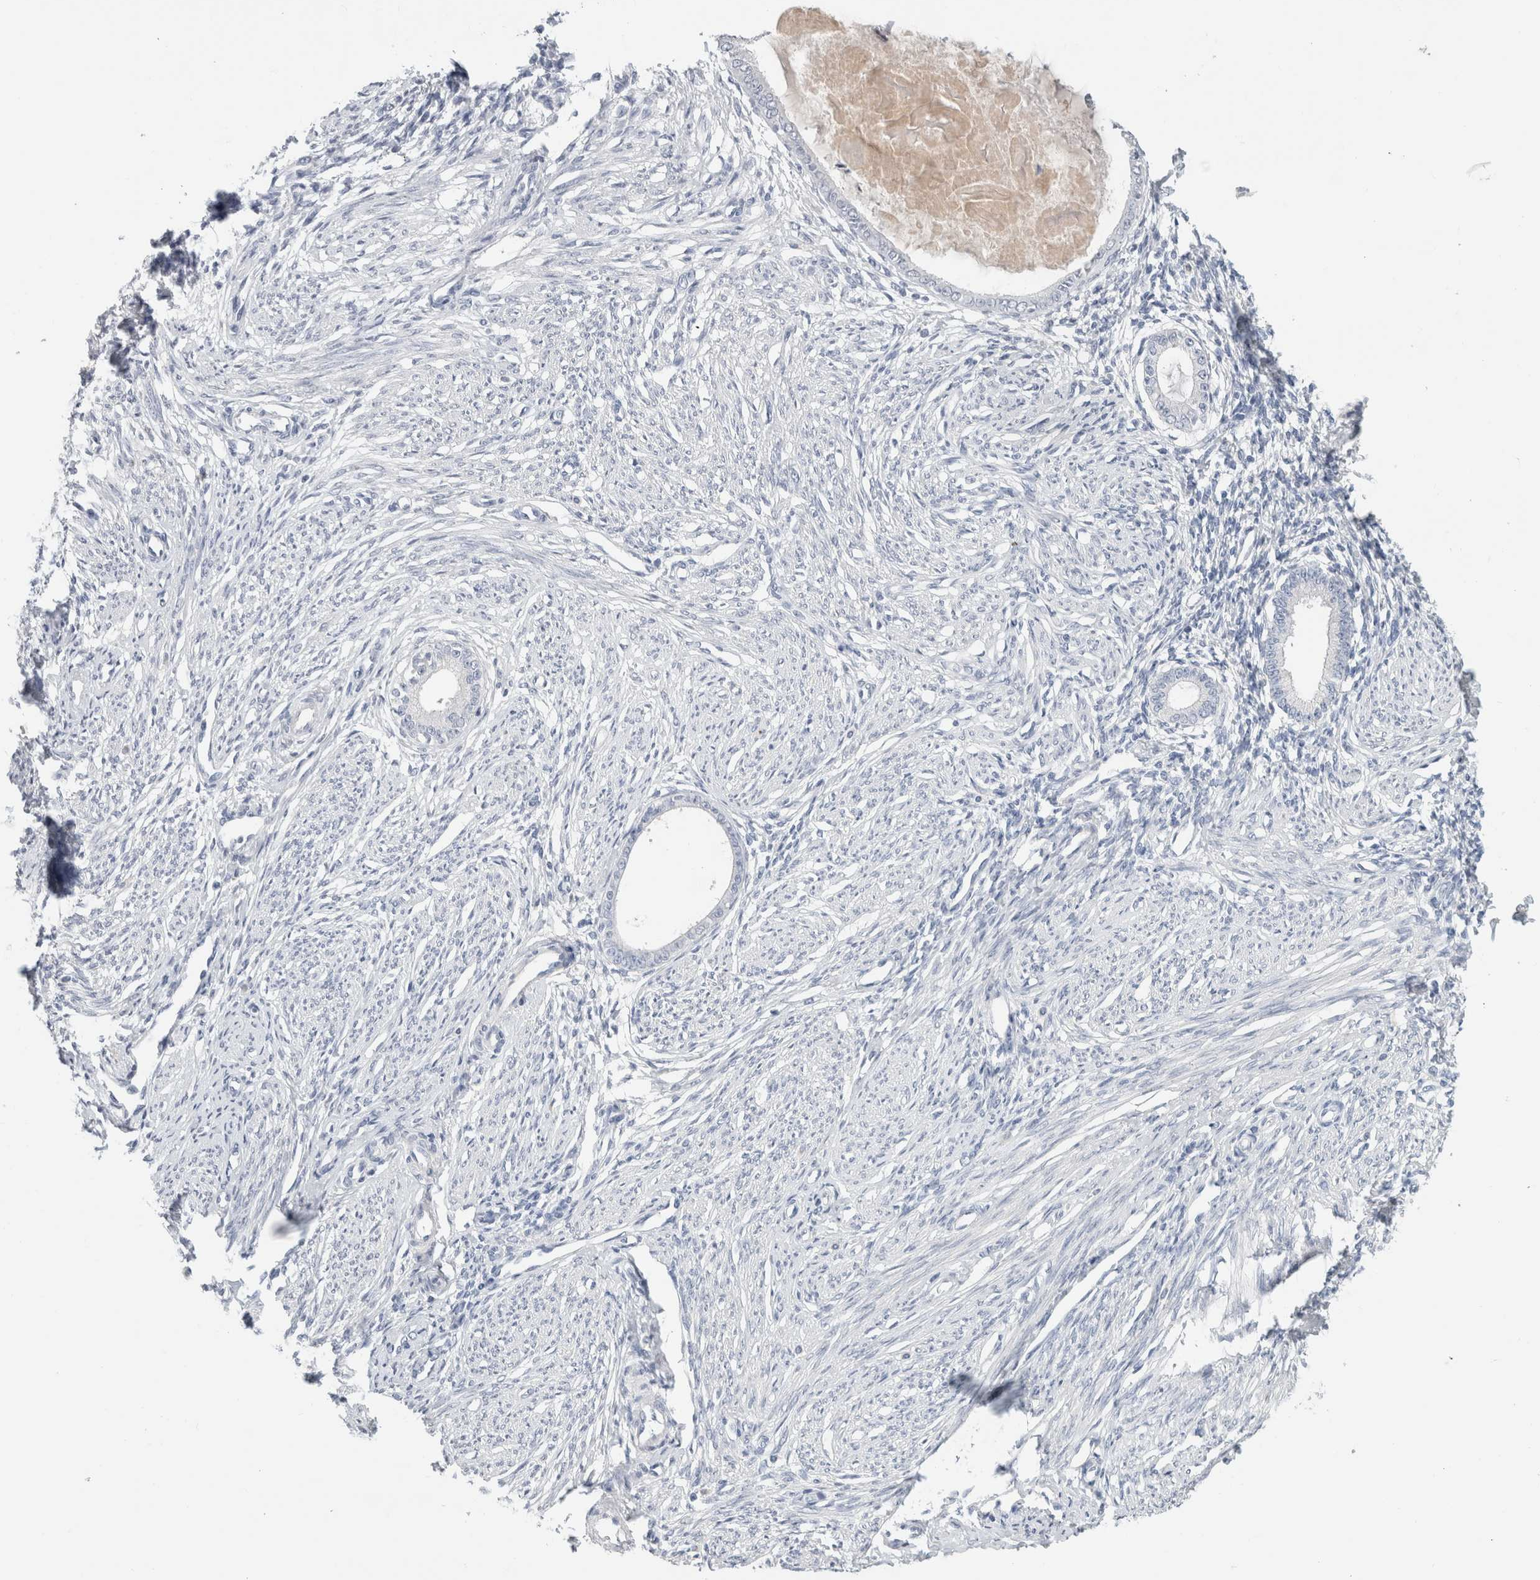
{"staining": {"intensity": "negative", "quantity": "none", "location": "none"}, "tissue": "endometrium", "cell_type": "Cells in endometrial stroma", "image_type": "normal", "snomed": [{"axis": "morphology", "description": "Normal tissue, NOS"}, {"axis": "topography", "description": "Endometrium"}], "caption": "Endometrium stained for a protein using immunohistochemistry demonstrates no staining cells in endometrial stroma.", "gene": "BCAN", "patient": {"sex": "female", "age": 56}}